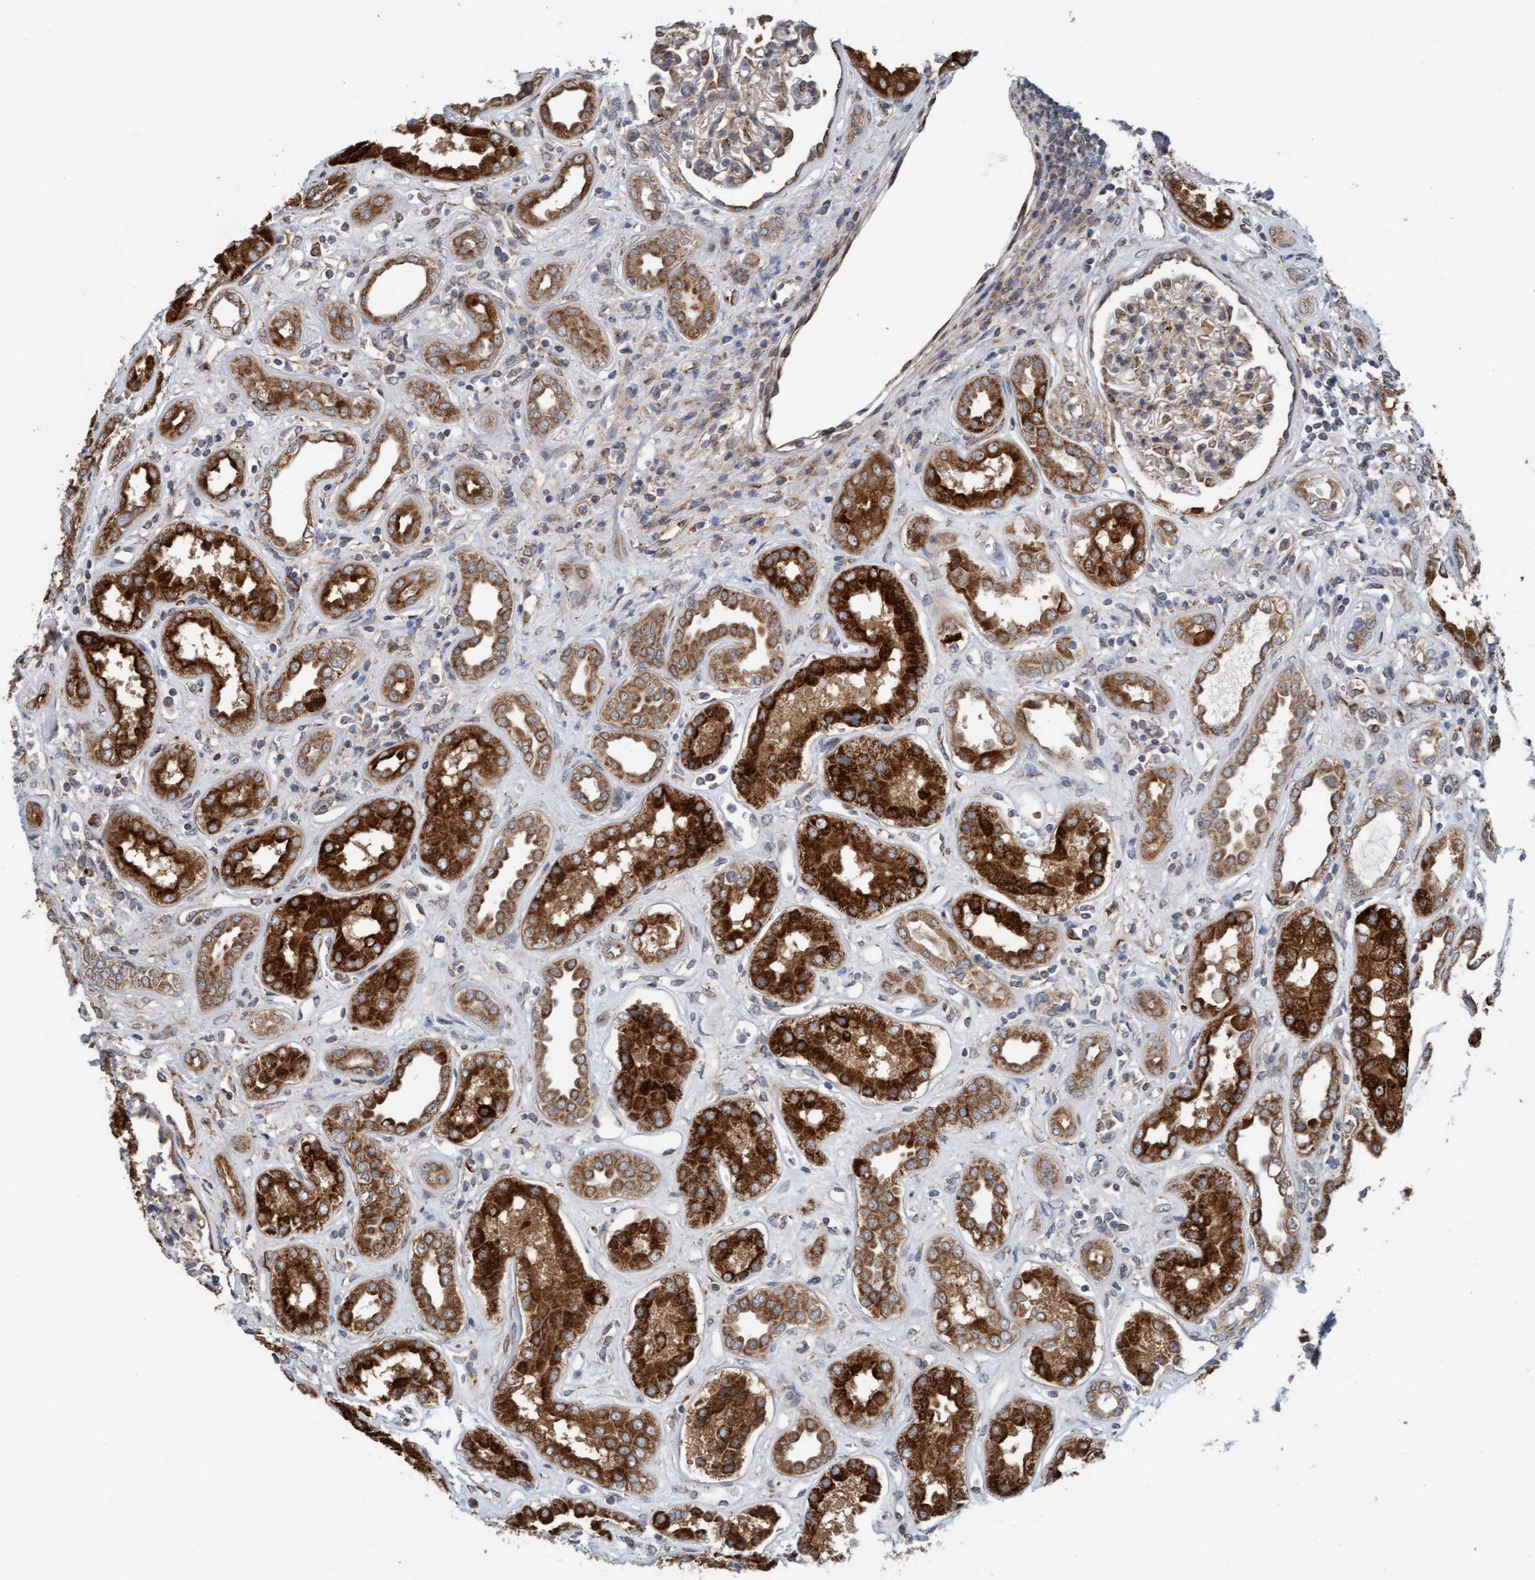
{"staining": {"intensity": "weak", "quantity": "25%-75%", "location": "cytoplasmic/membranous"}, "tissue": "kidney", "cell_type": "Cells in glomeruli", "image_type": "normal", "snomed": [{"axis": "morphology", "description": "Normal tissue, NOS"}, {"axis": "topography", "description": "Kidney"}], "caption": "A brown stain highlights weak cytoplasmic/membranous positivity of a protein in cells in glomeruli of normal kidney.", "gene": "ZNF566", "patient": {"sex": "male", "age": 59}}